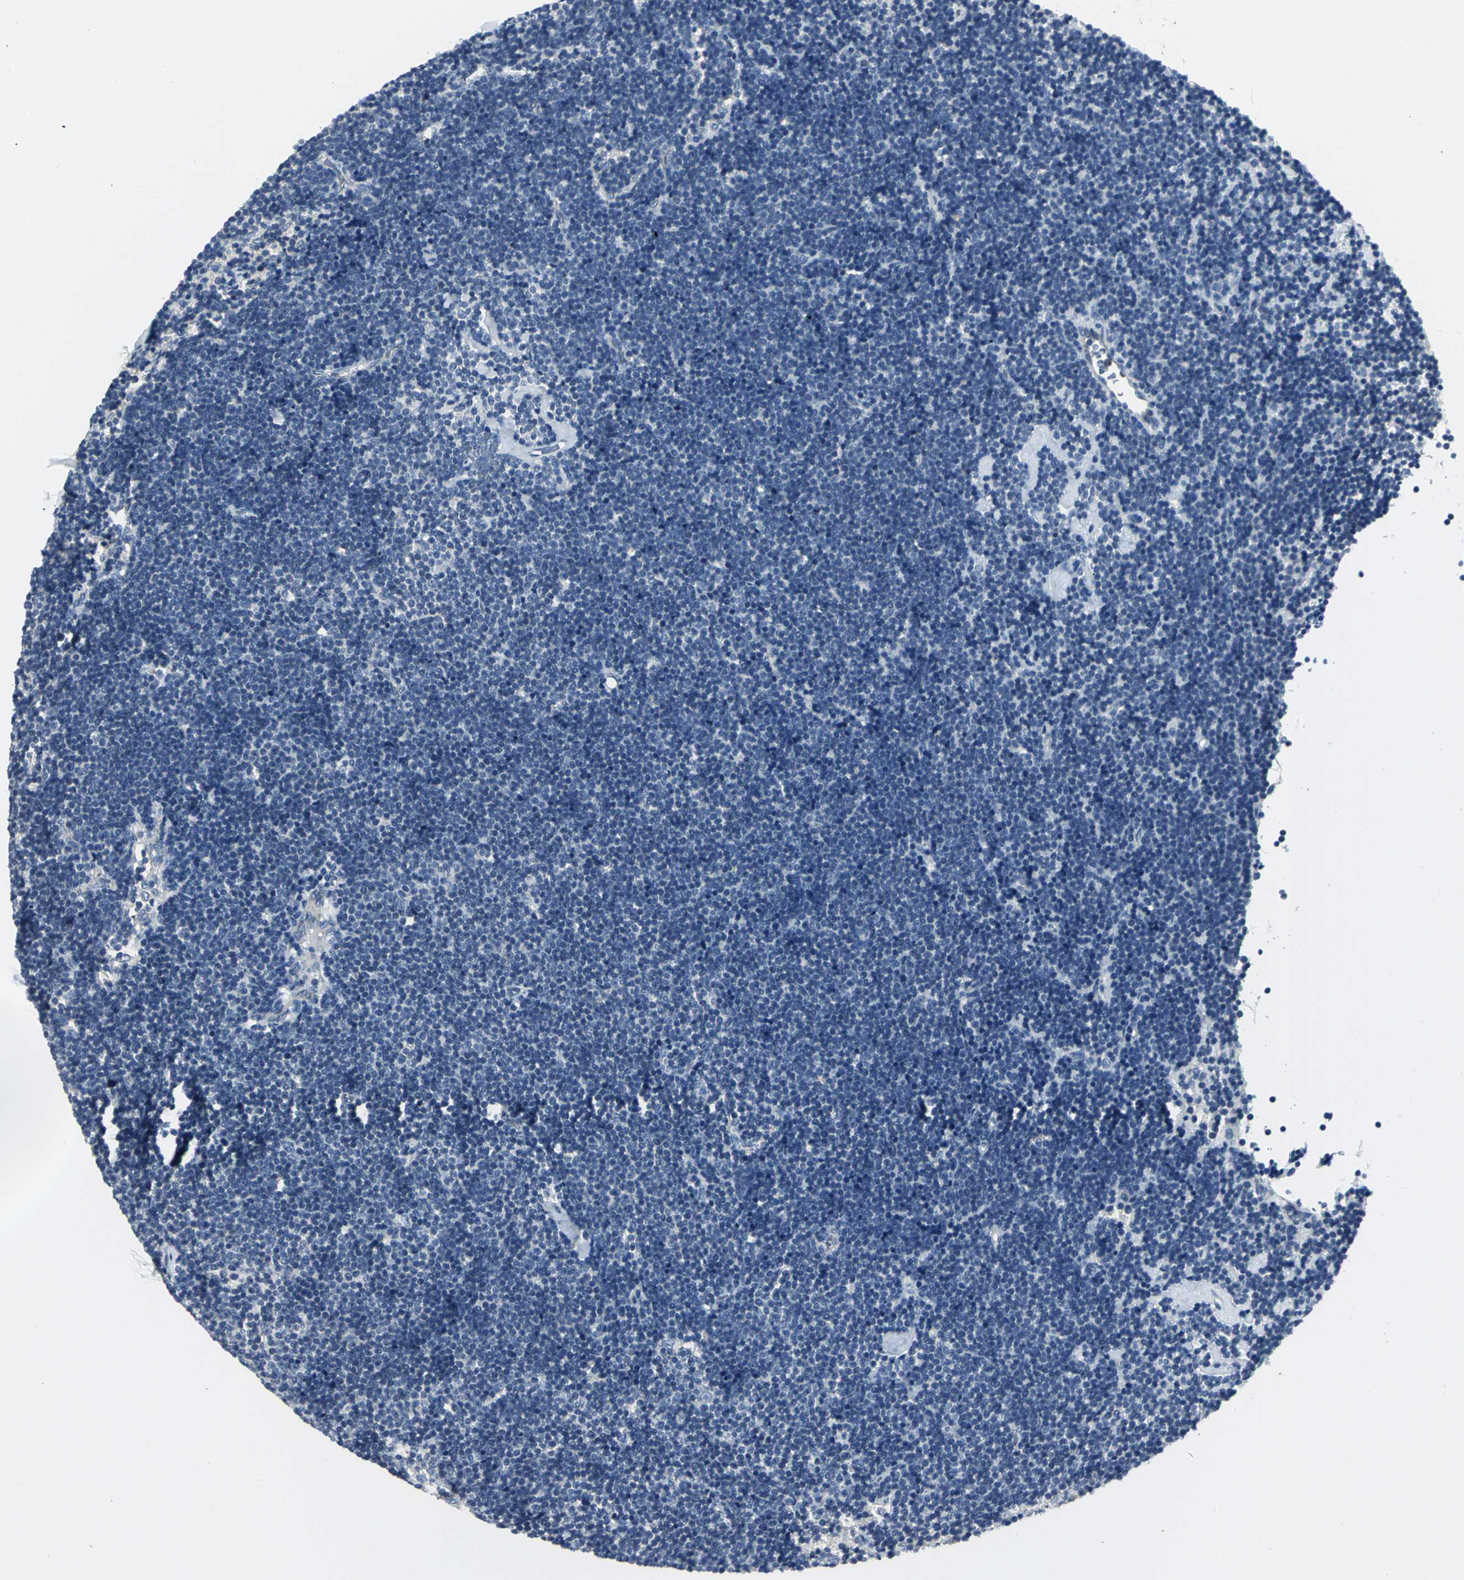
{"staining": {"intensity": "negative", "quantity": "none", "location": "none"}, "tissue": "lymph node", "cell_type": "Germinal center cells", "image_type": "normal", "snomed": [{"axis": "morphology", "description": "Normal tissue, NOS"}, {"axis": "topography", "description": "Lymph node"}], "caption": "Human lymph node stained for a protein using IHC displays no staining in germinal center cells.", "gene": "RIPOR1", "patient": {"sex": "male", "age": 63}}